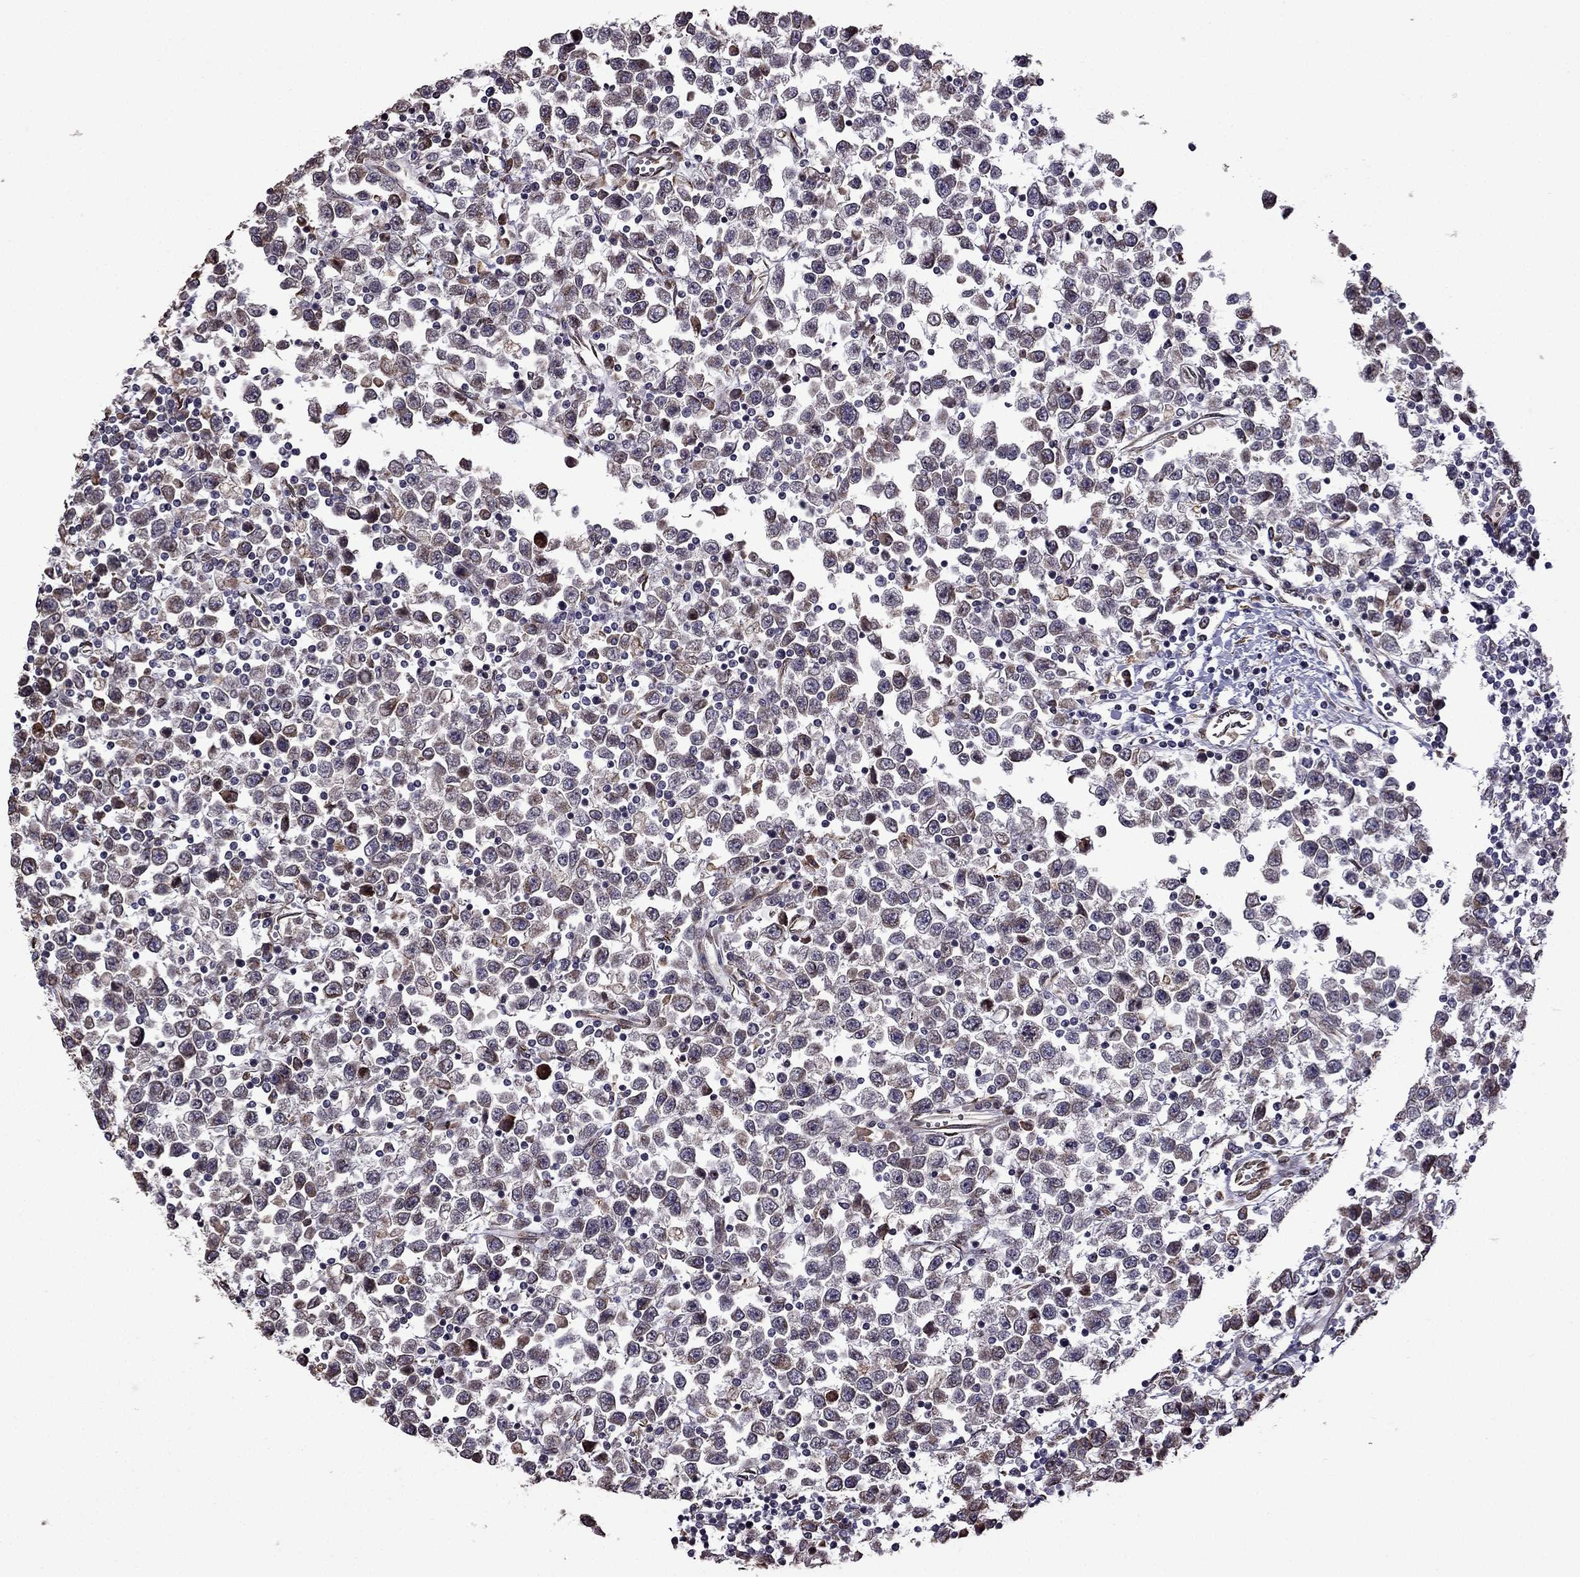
{"staining": {"intensity": "moderate", "quantity": "<25%", "location": "cytoplasmic/membranous"}, "tissue": "testis cancer", "cell_type": "Tumor cells", "image_type": "cancer", "snomed": [{"axis": "morphology", "description": "Seminoma, NOS"}, {"axis": "topography", "description": "Testis"}], "caption": "Immunohistochemistry (IHC) histopathology image of human testis seminoma stained for a protein (brown), which demonstrates low levels of moderate cytoplasmic/membranous staining in about <25% of tumor cells.", "gene": "IKBIP", "patient": {"sex": "male", "age": 34}}